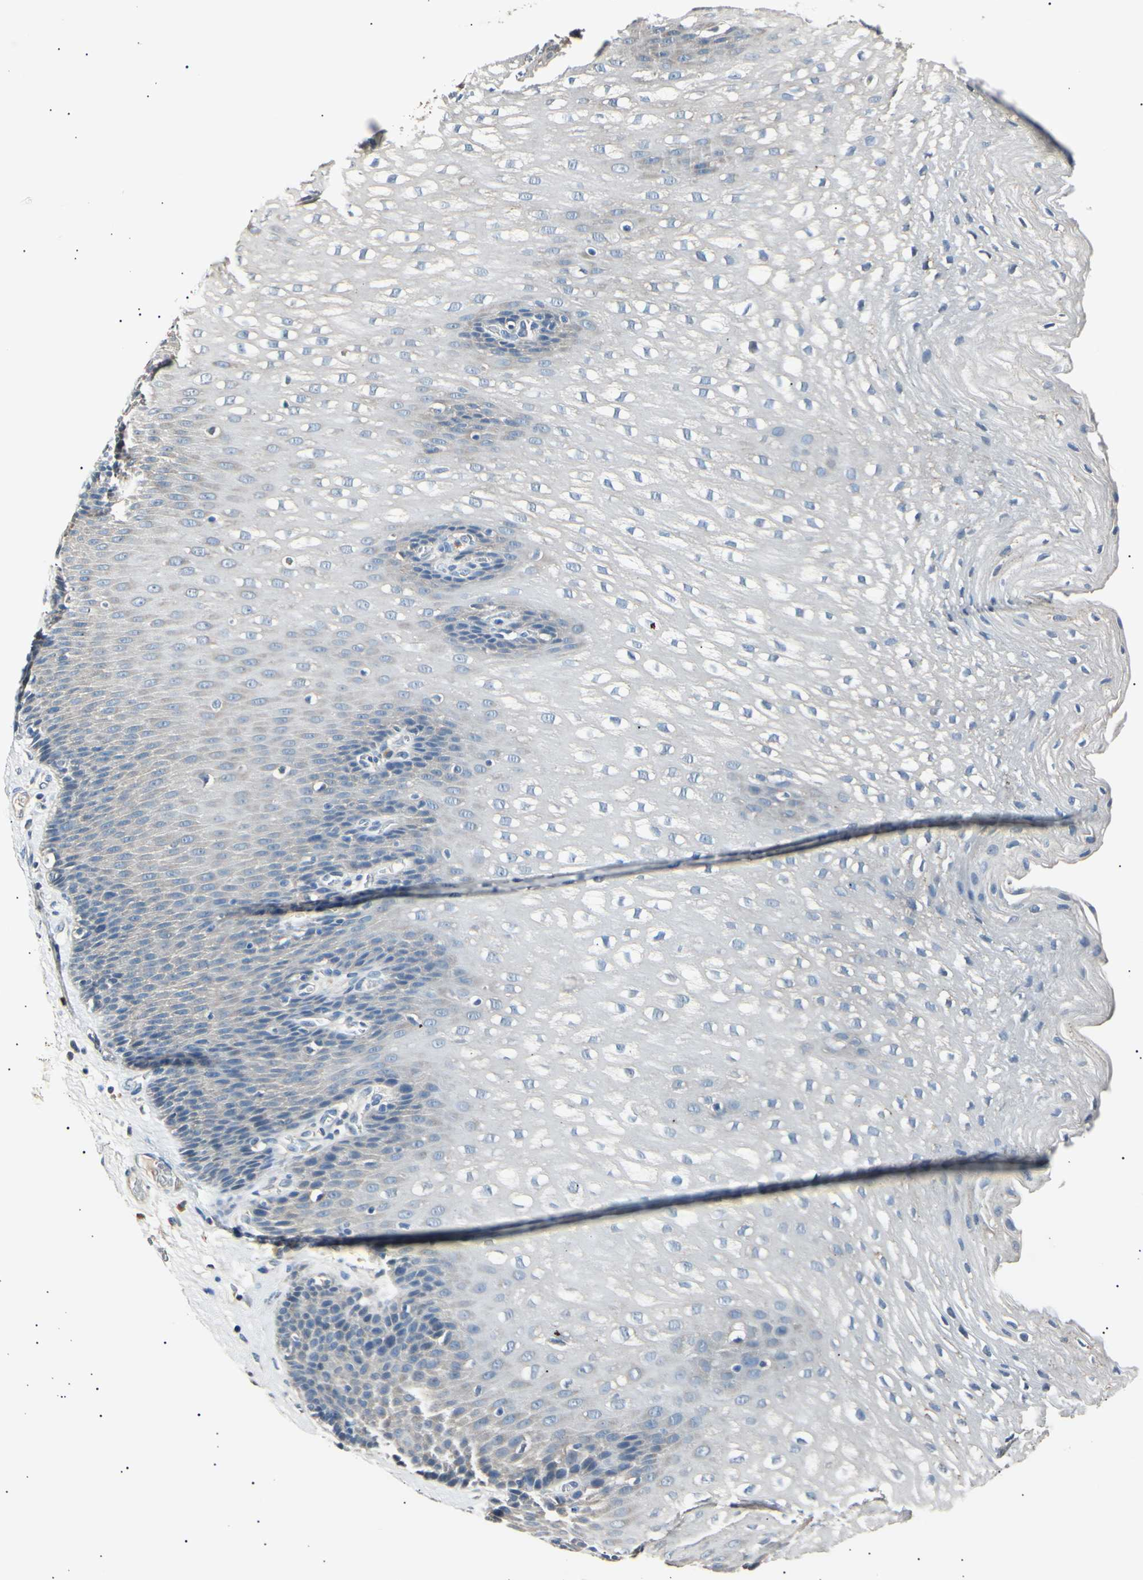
{"staining": {"intensity": "weak", "quantity": "<25%", "location": "cytoplasmic/membranous"}, "tissue": "esophagus", "cell_type": "Squamous epithelial cells", "image_type": "normal", "snomed": [{"axis": "morphology", "description": "Normal tissue, NOS"}, {"axis": "topography", "description": "Esophagus"}], "caption": "High power microscopy photomicrograph of an immunohistochemistry (IHC) histopathology image of unremarkable esophagus, revealing no significant positivity in squamous epithelial cells.", "gene": "LDLR", "patient": {"sex": "male", "age": 48}}